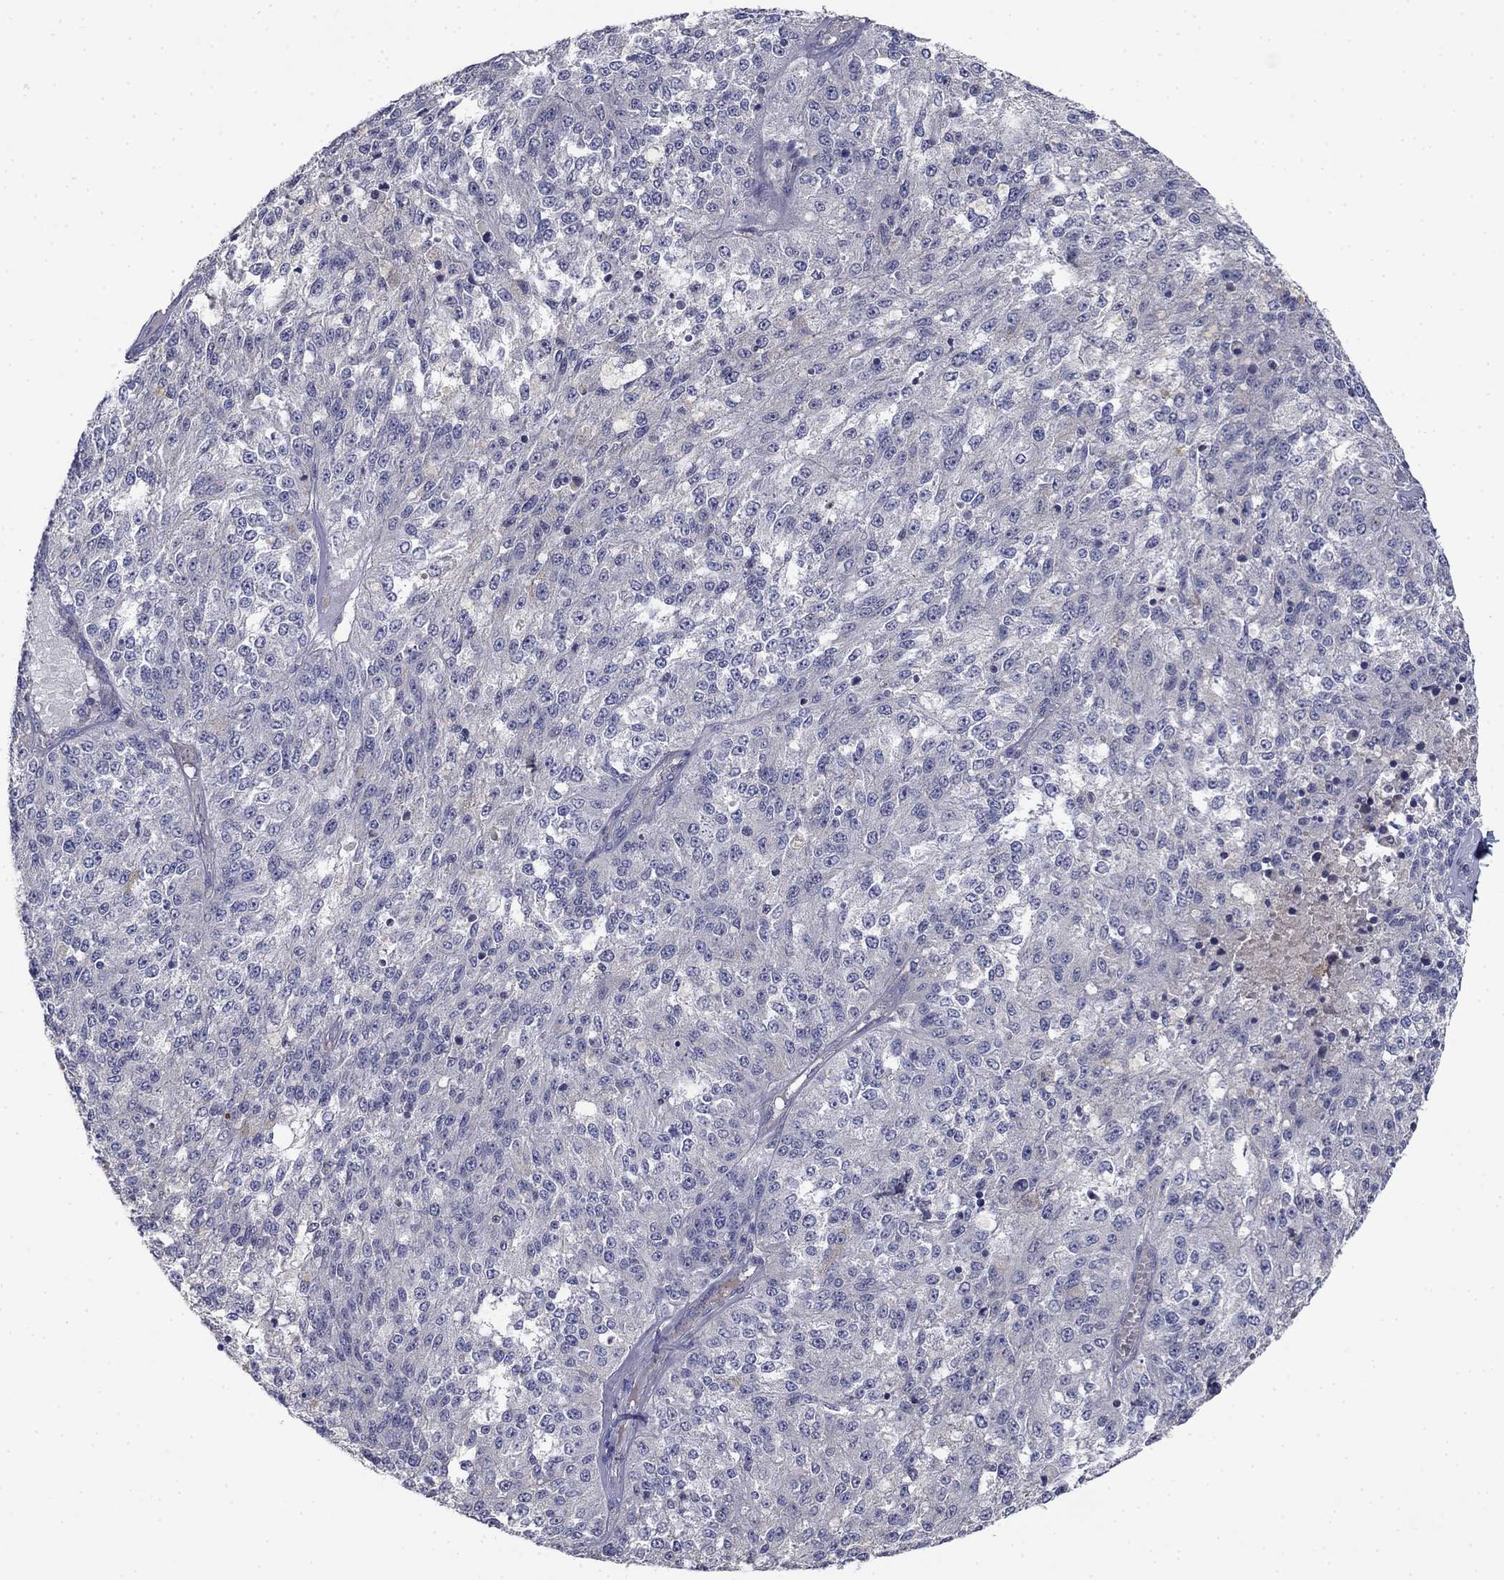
{"staining": {"intensity": "negative", "quantity": "none", "location": "none"}, "tissue": "melanoma", "cell_type": "Tumor cells", "image_type": "cancer", "snomed": [{"axis": "morphology", "description": "Malignant melanoma, Metastatic site"}, {"axis": "topography", "description": "Lymph node"}], "caption": "Protein analysis of malignant melanoma (metastatic site) reveals no significant expression in tumor cells.", "gene": "GRK7", "patient": {"sex": "female", "age": 64}}